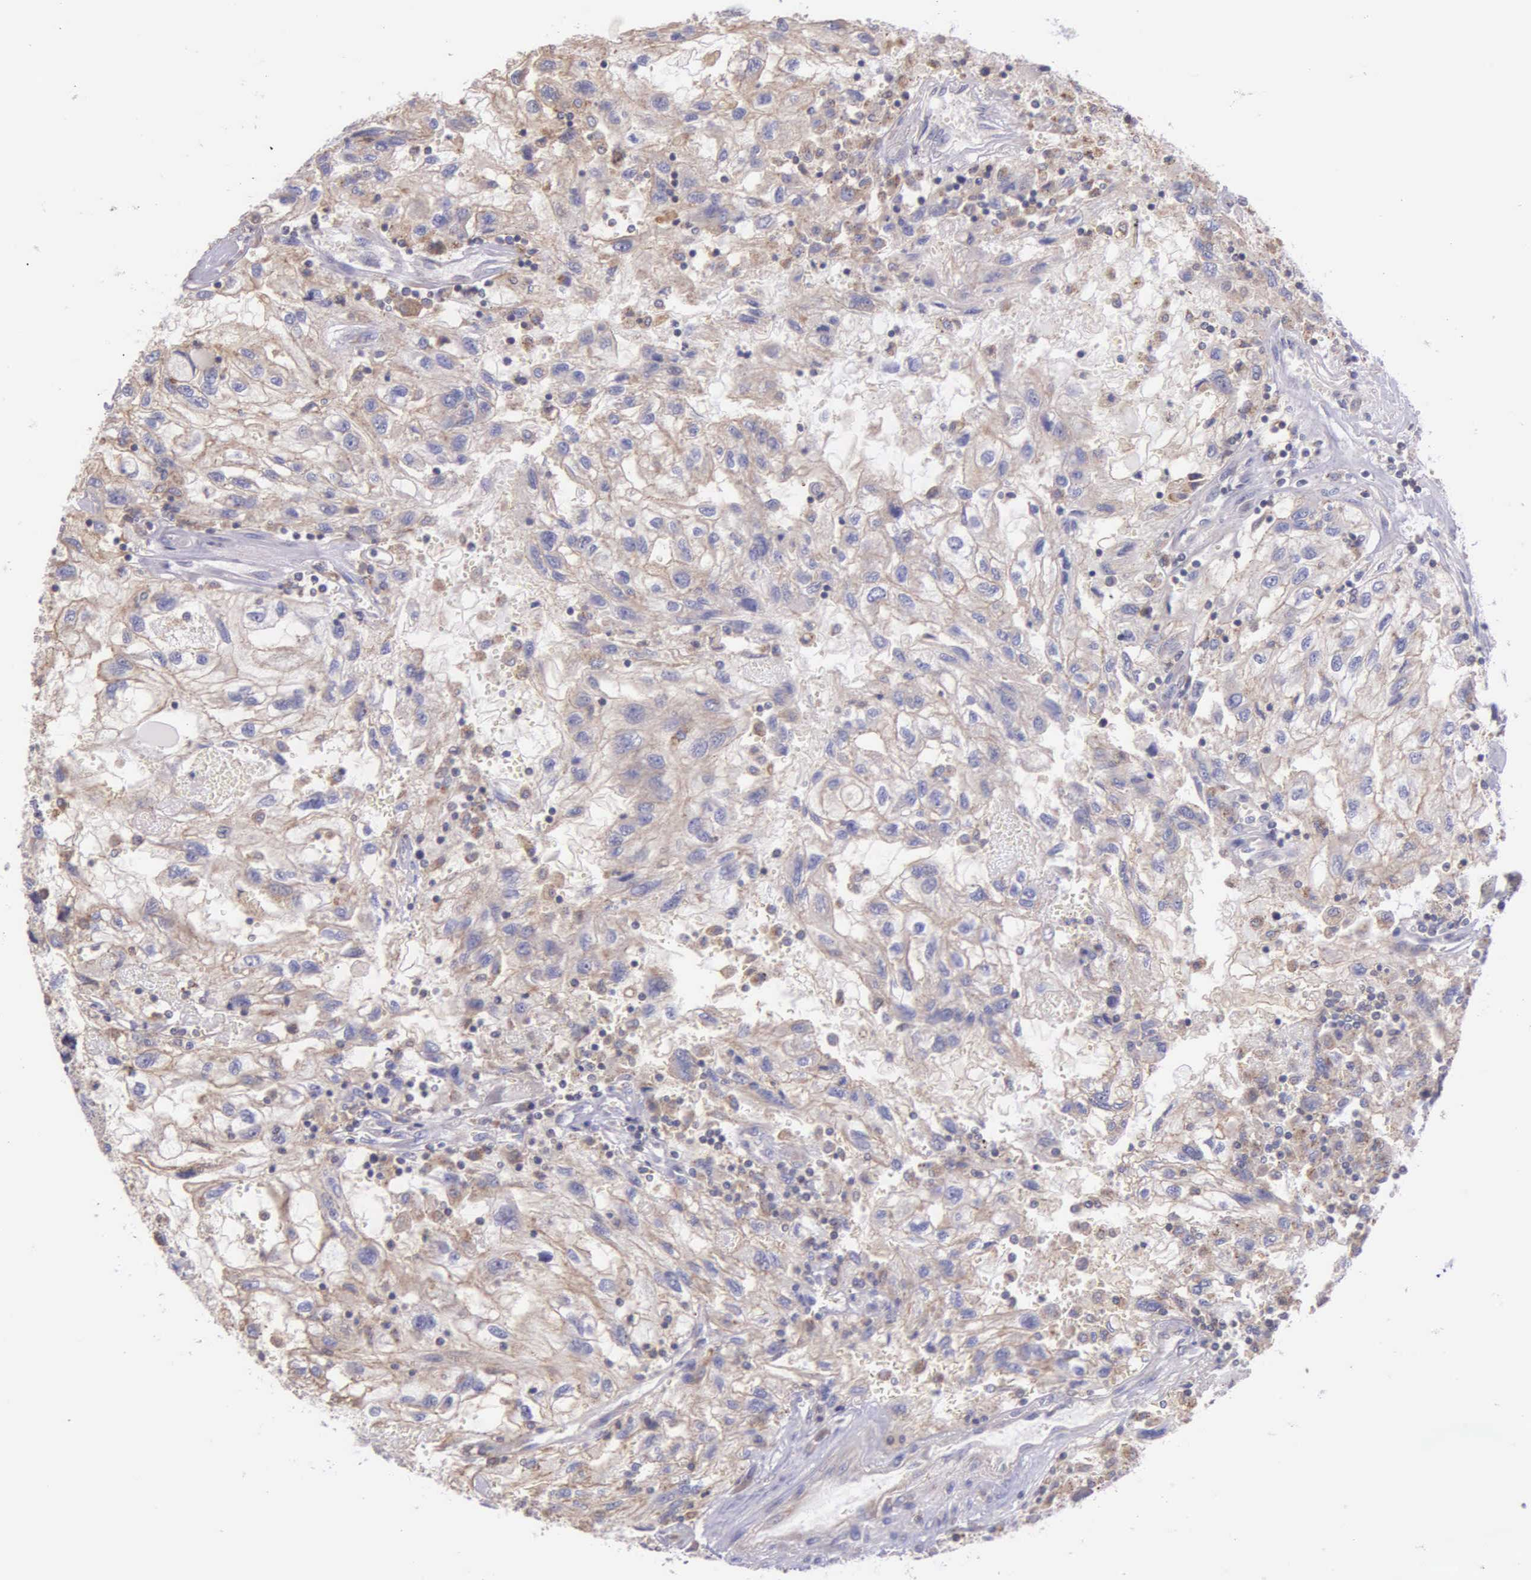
{"staining": {"intensity": "weak", "quantity": ">75%", "location": "cytoplasmic/membranous"}, "tissue": "renal cancer", "cell_type": "Tumor cells", "image_type": "cancer", "snomed": [{"axis": "morphology", "description": "Normal tissue, NOS"}, {"axis": "morphology", "description": "Adenocarcinoma, NOS"}, {"axis": "topography", "description": "Kidney"}], "caption": "Immunohistochemical staining of human renal cancer (adenocarcinoma) demonstrates weak cytoplasmic/membranous protein positivity in about >75% of tumor cells.", "gene": "MIA2", "patient": {"sex": "male", "age": 71}}